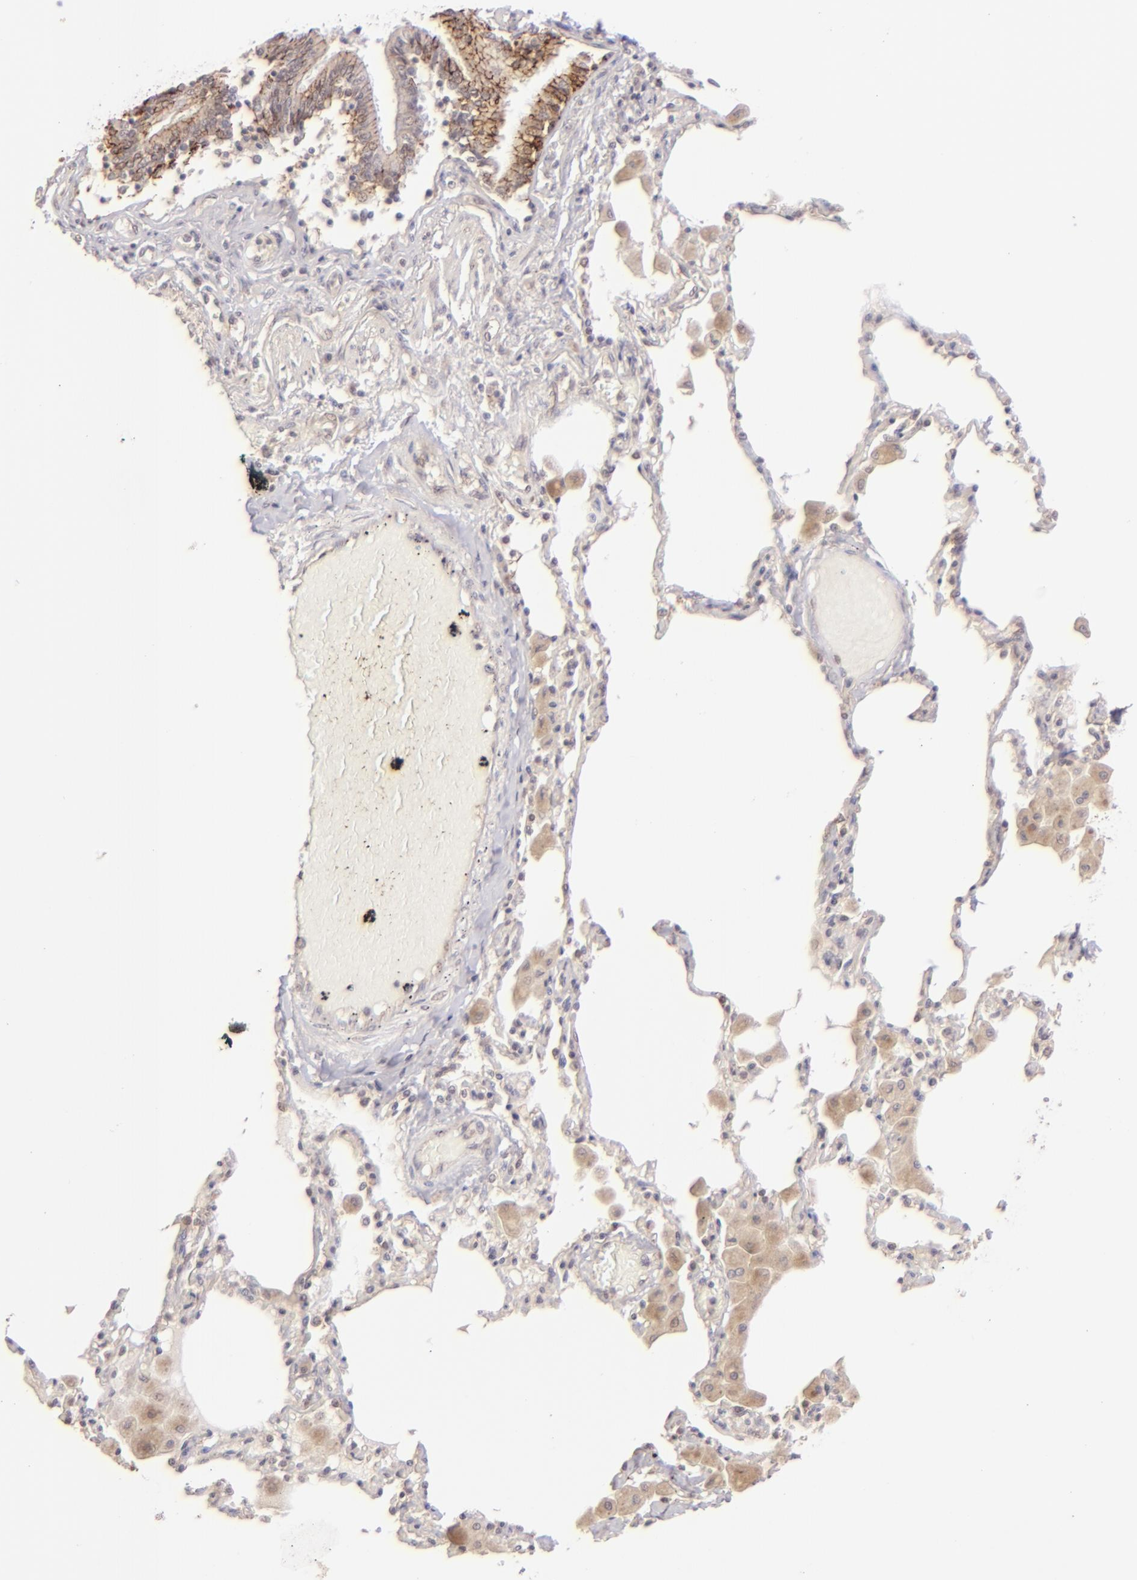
{"staining": {"intensity": "strong", "quantity": ">75%", "location": "cytoplasmic/membranous"}, "tissue": "bronchus", "cell_type": "Respiratory epithelial cells", "image_type": "normal", "snomed": [{"axis": "morphology", "description": "Normal tissue, NOS"}, {"axis": "morphology", "description": "Squamous cell carcinoma, NOS"}, {"axis": "topography", "description": "Bronchus"}, {"axis": "topography", "description": "Lung"}], "caption": "The immunohistochemical stain shows strong cytoplasmic/membranous expression in respiratory epithelial cells of unremarkable bronchus. The protein of interest is shown in brown color, while the nuclei are stained blue.", "gene": "CLDN1", "patient": {"sex": "female", "age": 47}}